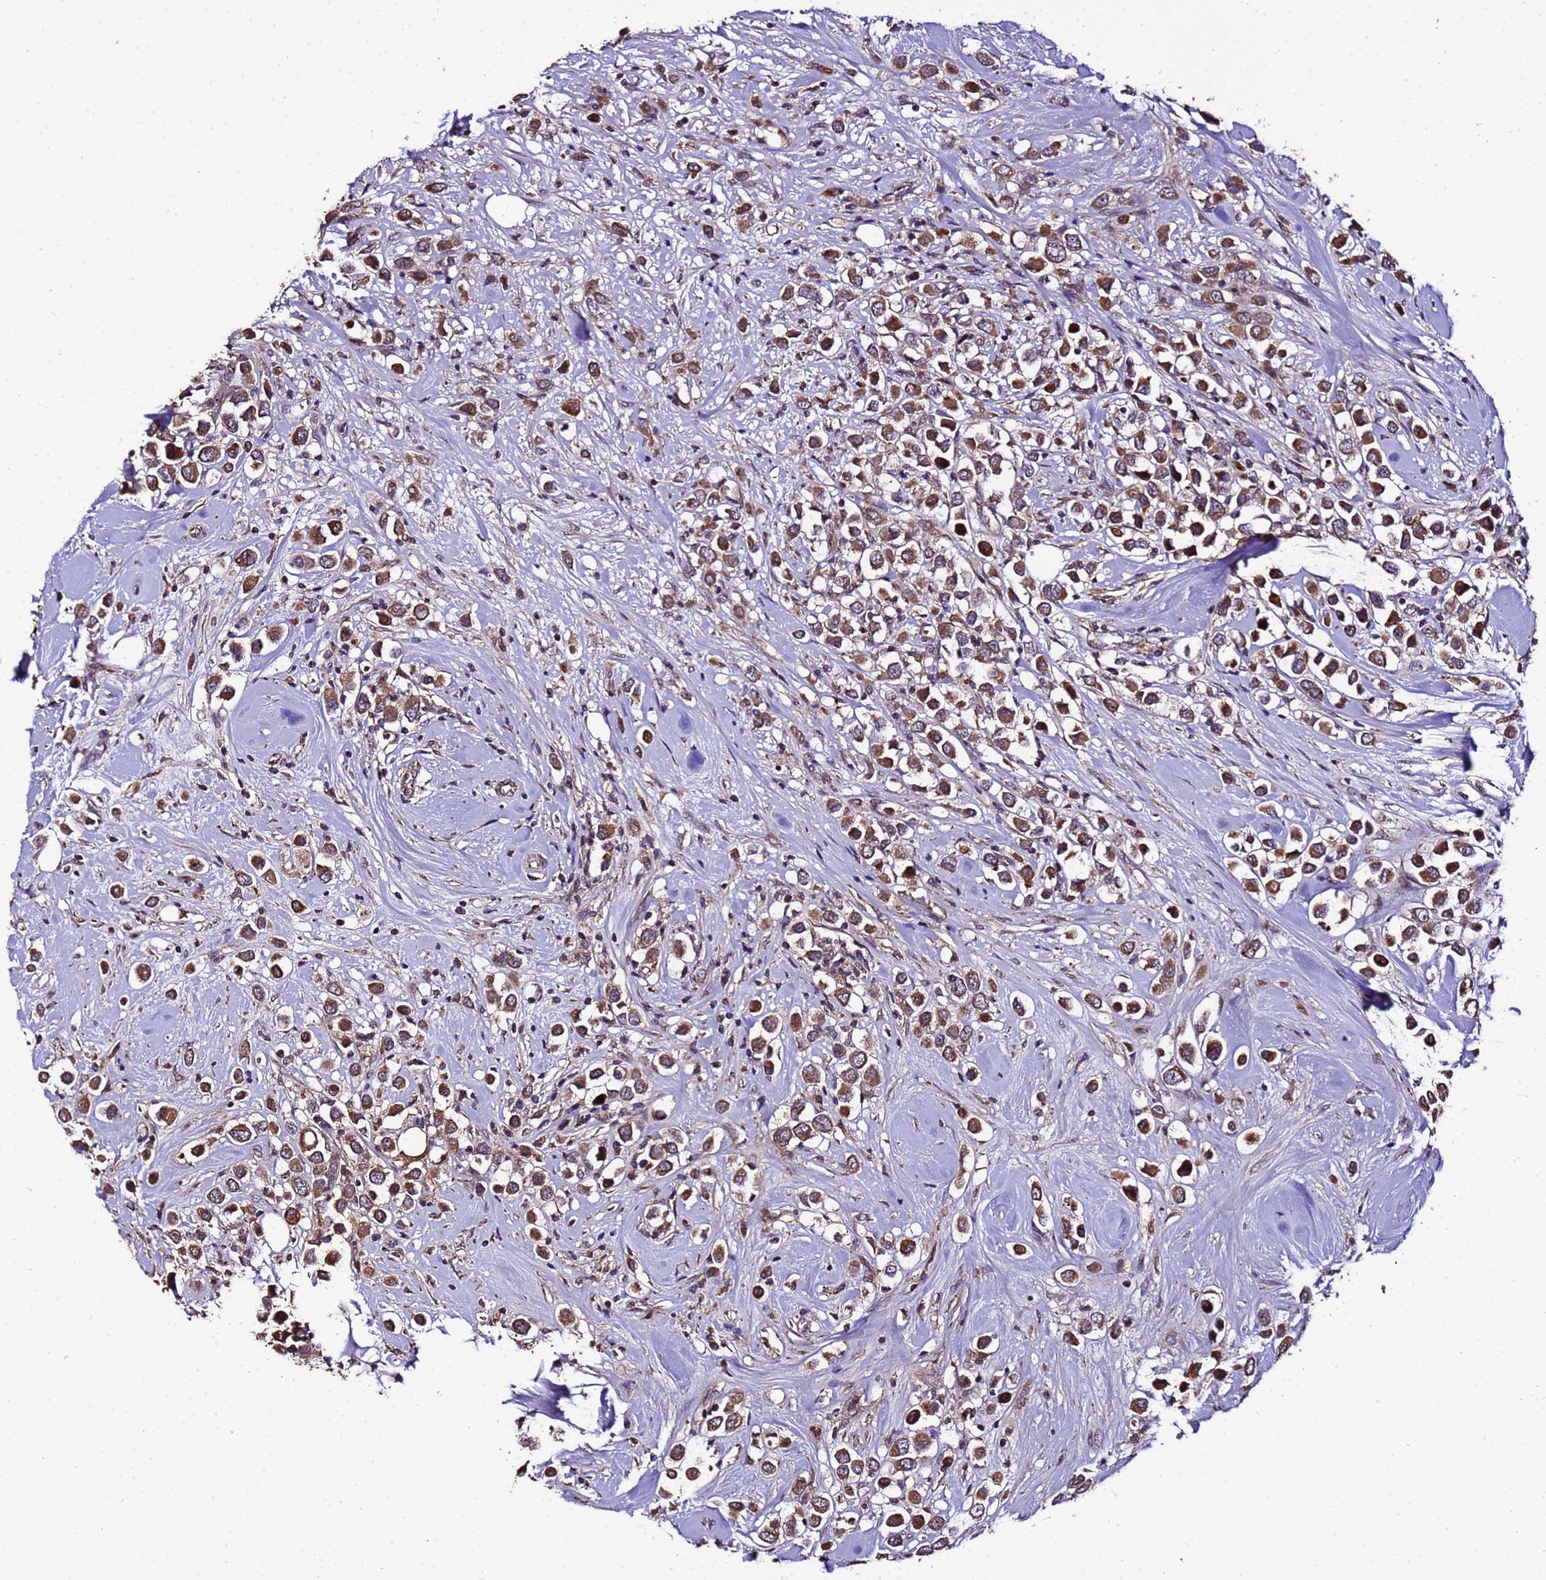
{"staining": {"intensity": "strong", "quantity": ">75%", "location": "cytoplasmic/membranous"}, "tissue": "breast cancer", "cell_type": "Tumor cells", "image_type": "cancer", "snomed": [{"axis": "morphology", "description": "Duct carcinoma"}, {"axis": "topography", "description": "Breast"}], "caption": "Intraductal carcinoma (breast) stained with a protein marker shows strong staining in tumor cells.", "gene": "ZNF329", "patient": {"sex": "female", "age": 61}}